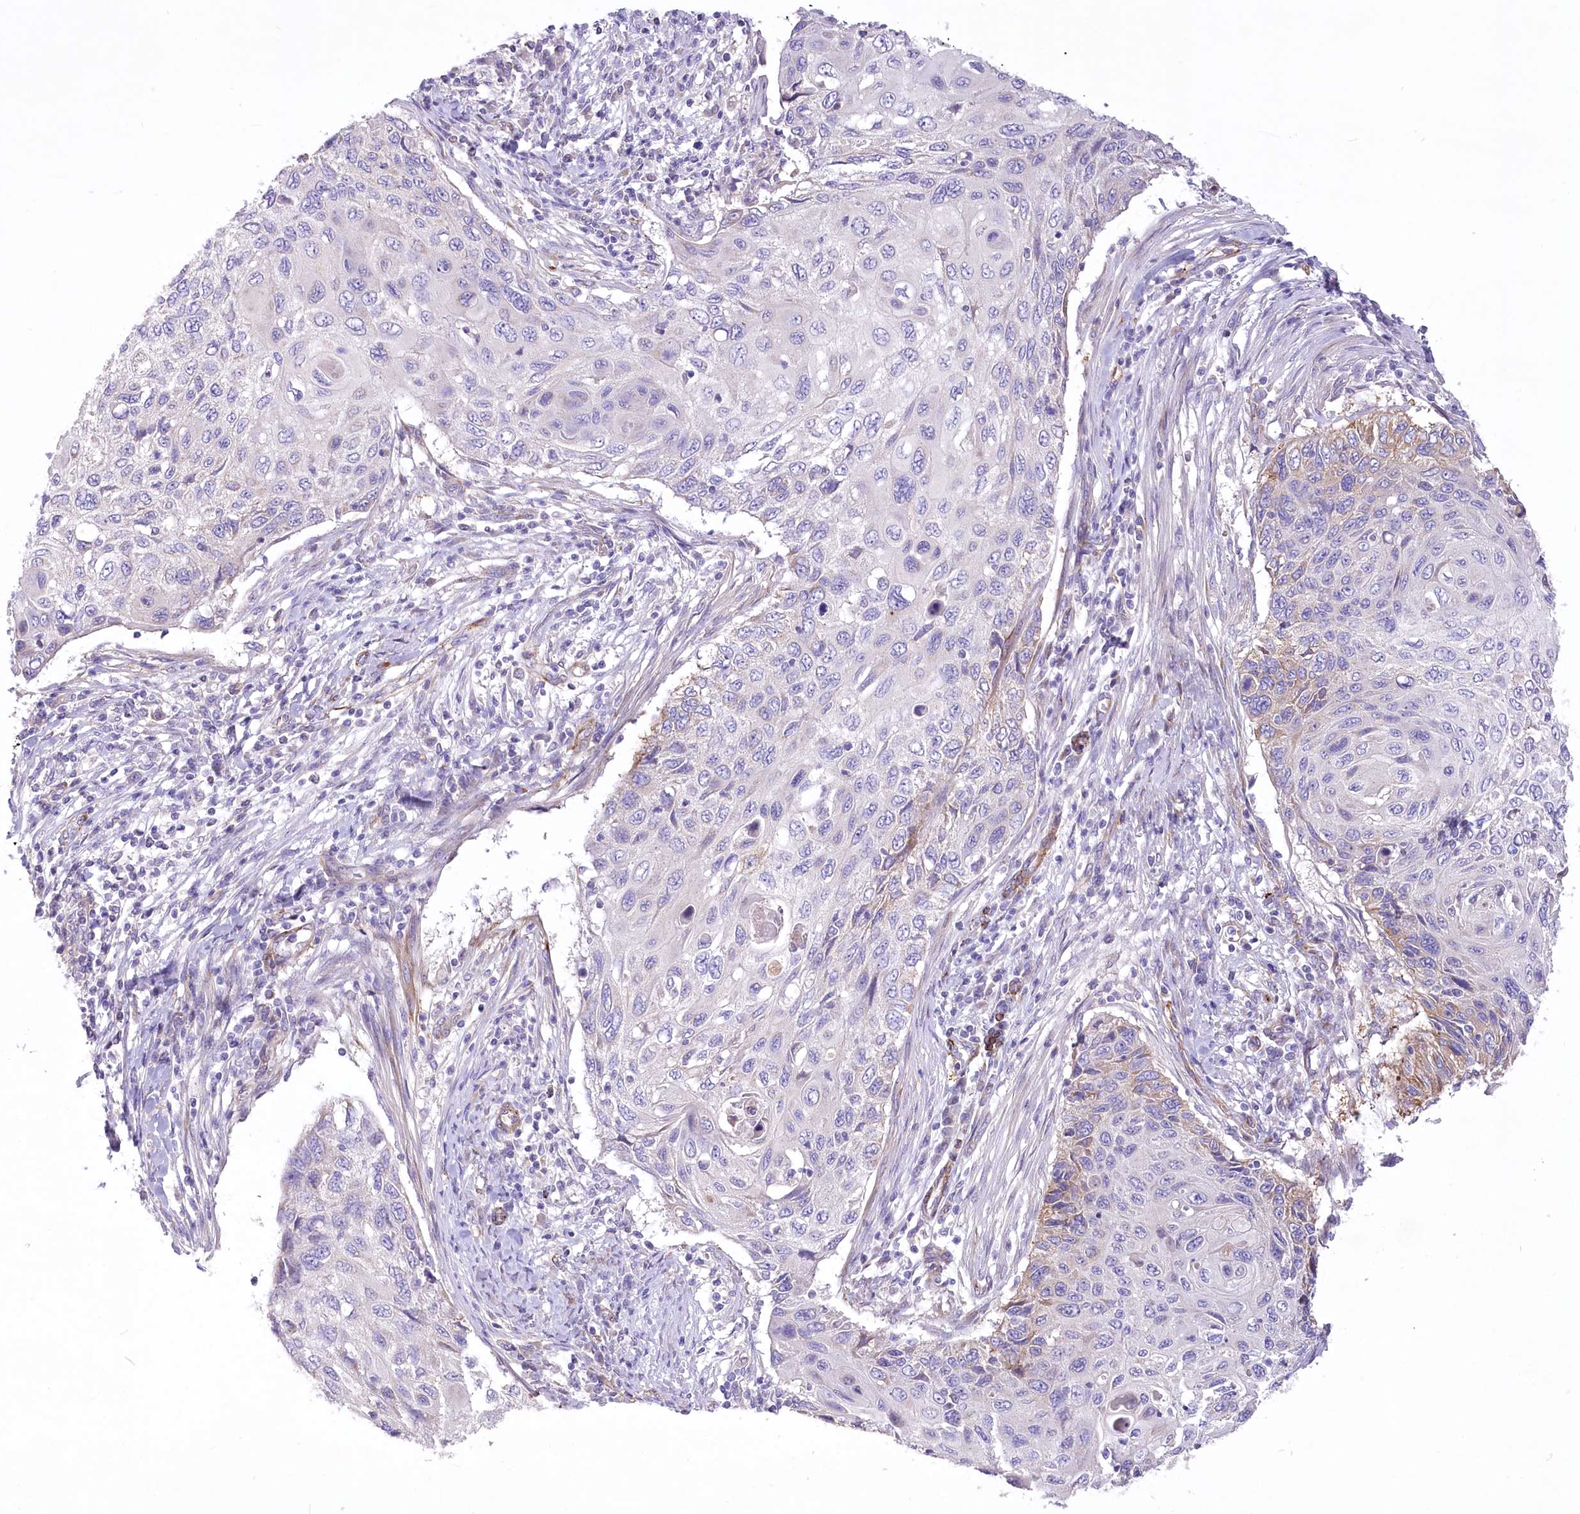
{"staining": {"intensity": "negative", "quantity": "none", "location": "none"}, "tissue": "cervical cancer", "cell_type": "Tumor cells", "image_type": "cancer", "snomed": [{"axis": "morphology", "description": "Squamous cell carcinoma, NOS"}, {"axis": "topography", "description": "Cervix"}], "caption": "The image demonstrates no significant positivity in tumor cells of cervical squamous cell carcinoma. (DAB immunohistochemistry with hematoxylin counter stain).", "gene": "ANGPTL3", "patient": {"sex": "female", "age": 70}}